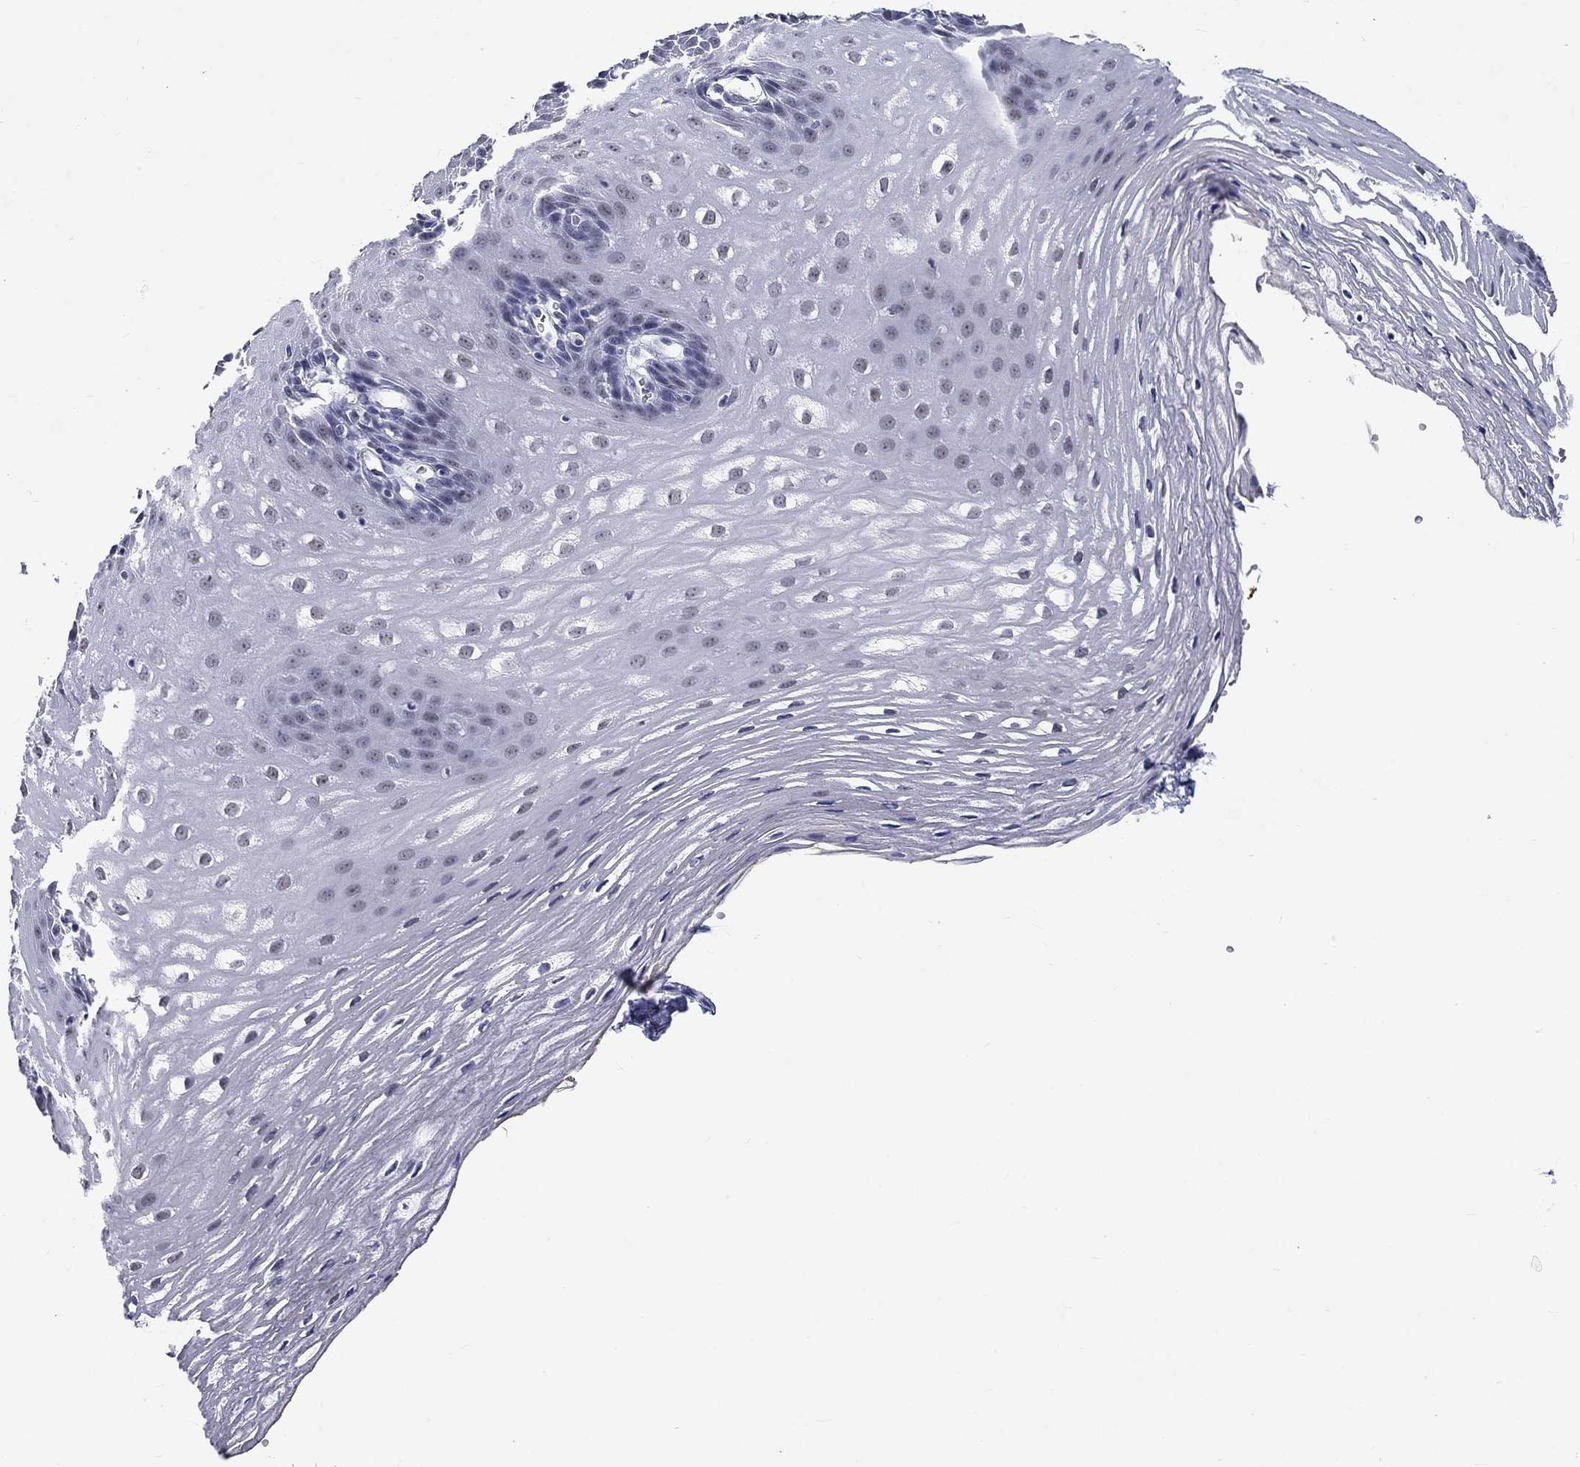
{"staining": {"intensity": "negative", "quantity": "none", "location": "none"}, "tissue": "esophagus", "cell_type": "Squamous epithelial cells", "image_type": "normal", "snomed": [{"axis": "morphology", "description": "Normal tissue, NOS"}, {"axis": "topography", "description": "Esophagus"}], "caption": "Immunohistochemical staining of benign human esophagus demonstrates no significant positivity in squamous epithelial cells.", "gene": "GRIN1", "patient": {"sex": "male", "age": 72}}